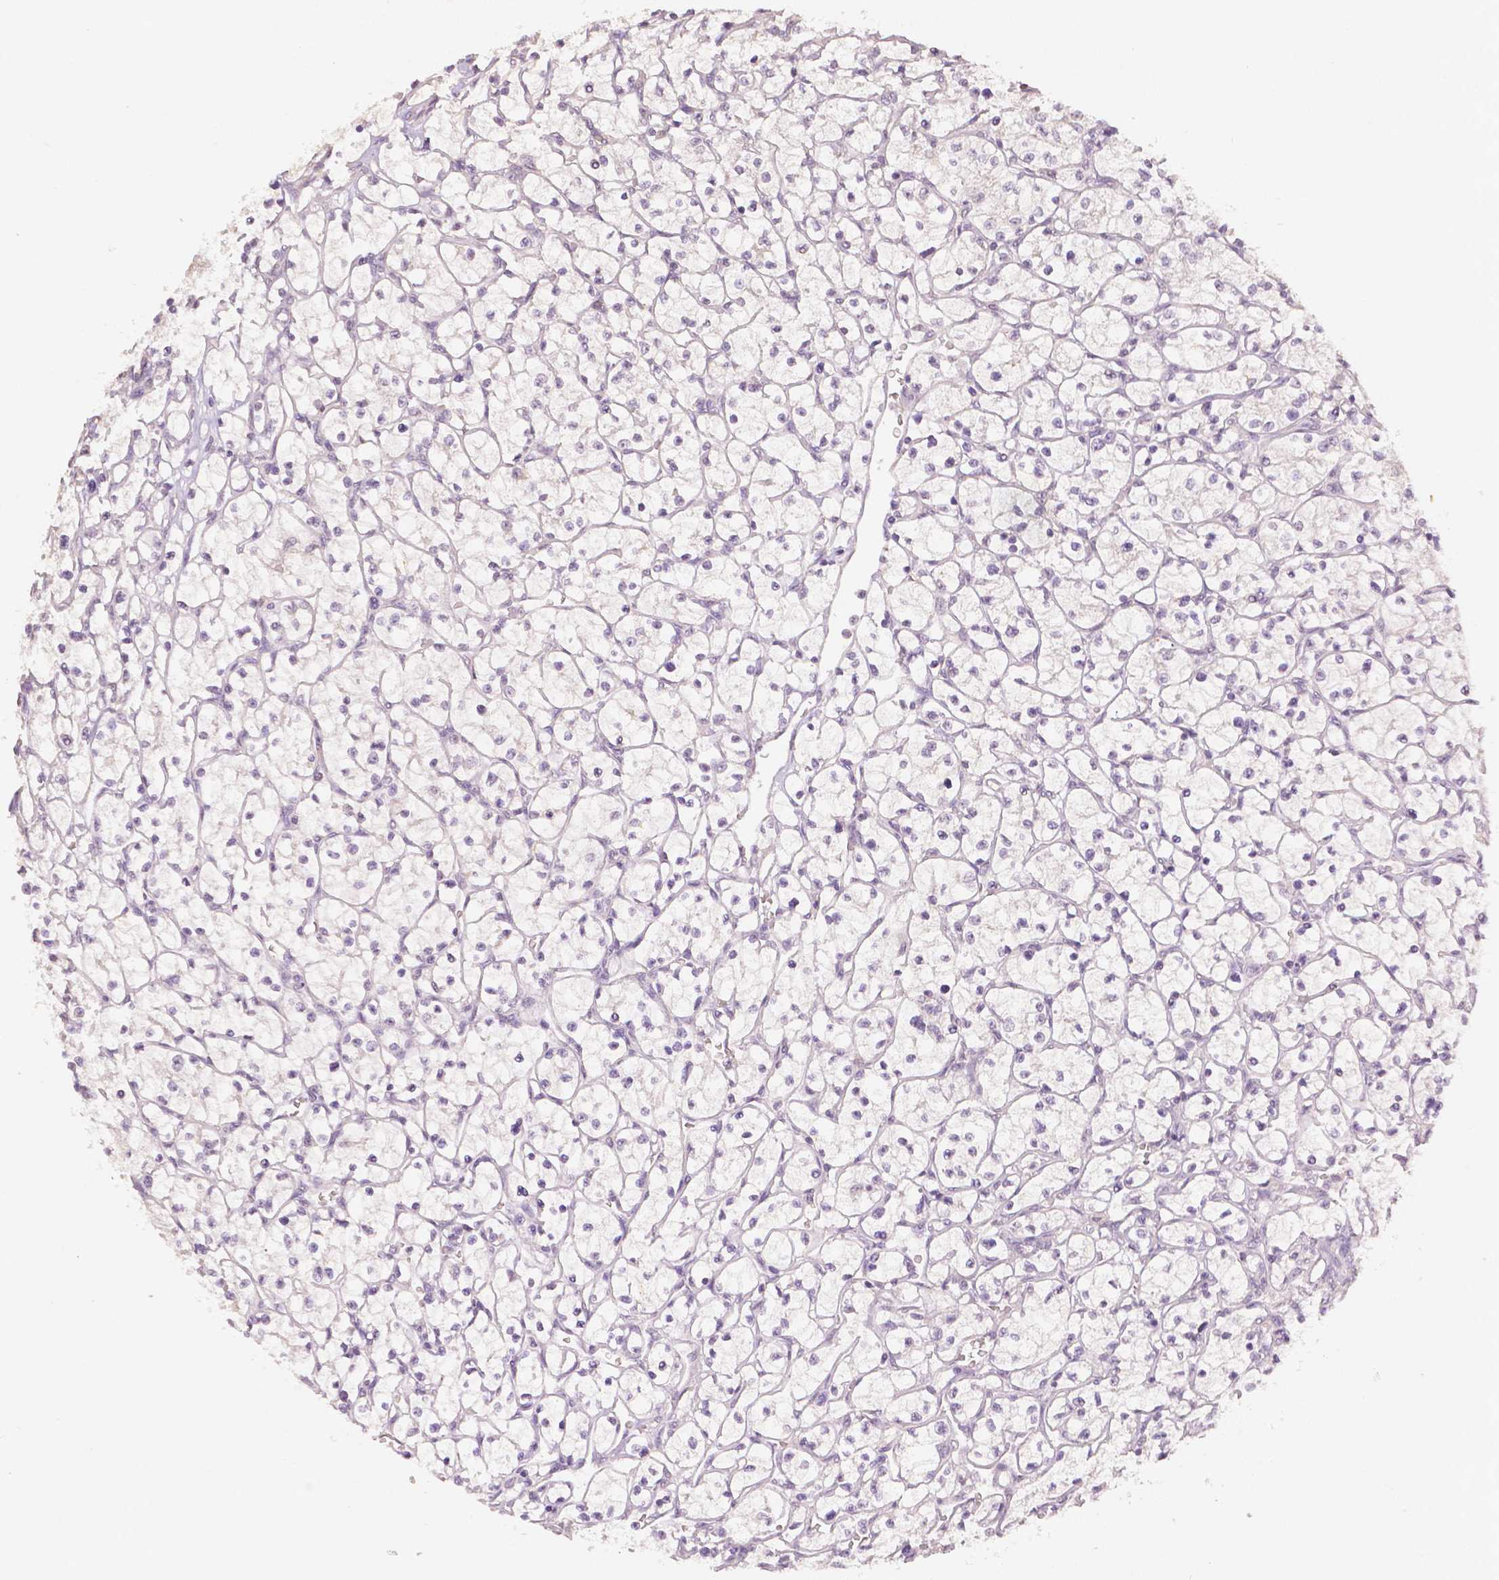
{"staining": {"intensity": "negative", "quantity": "none", "location": "none"}, "tissue": "renal cancer", "cell_type": "Tumor cells", "image_type": "cancer", "snomed": [{"axis": "morphology", "description": "Adenocarcinoma, NOS"}, {"axis": "topography", "description": "Kidney"}], "caption": "Tumor cells are negative for brown protein staining in renal cancer.", "gene": "TGM1", "patient": {"sex": "female", "age": 64}}